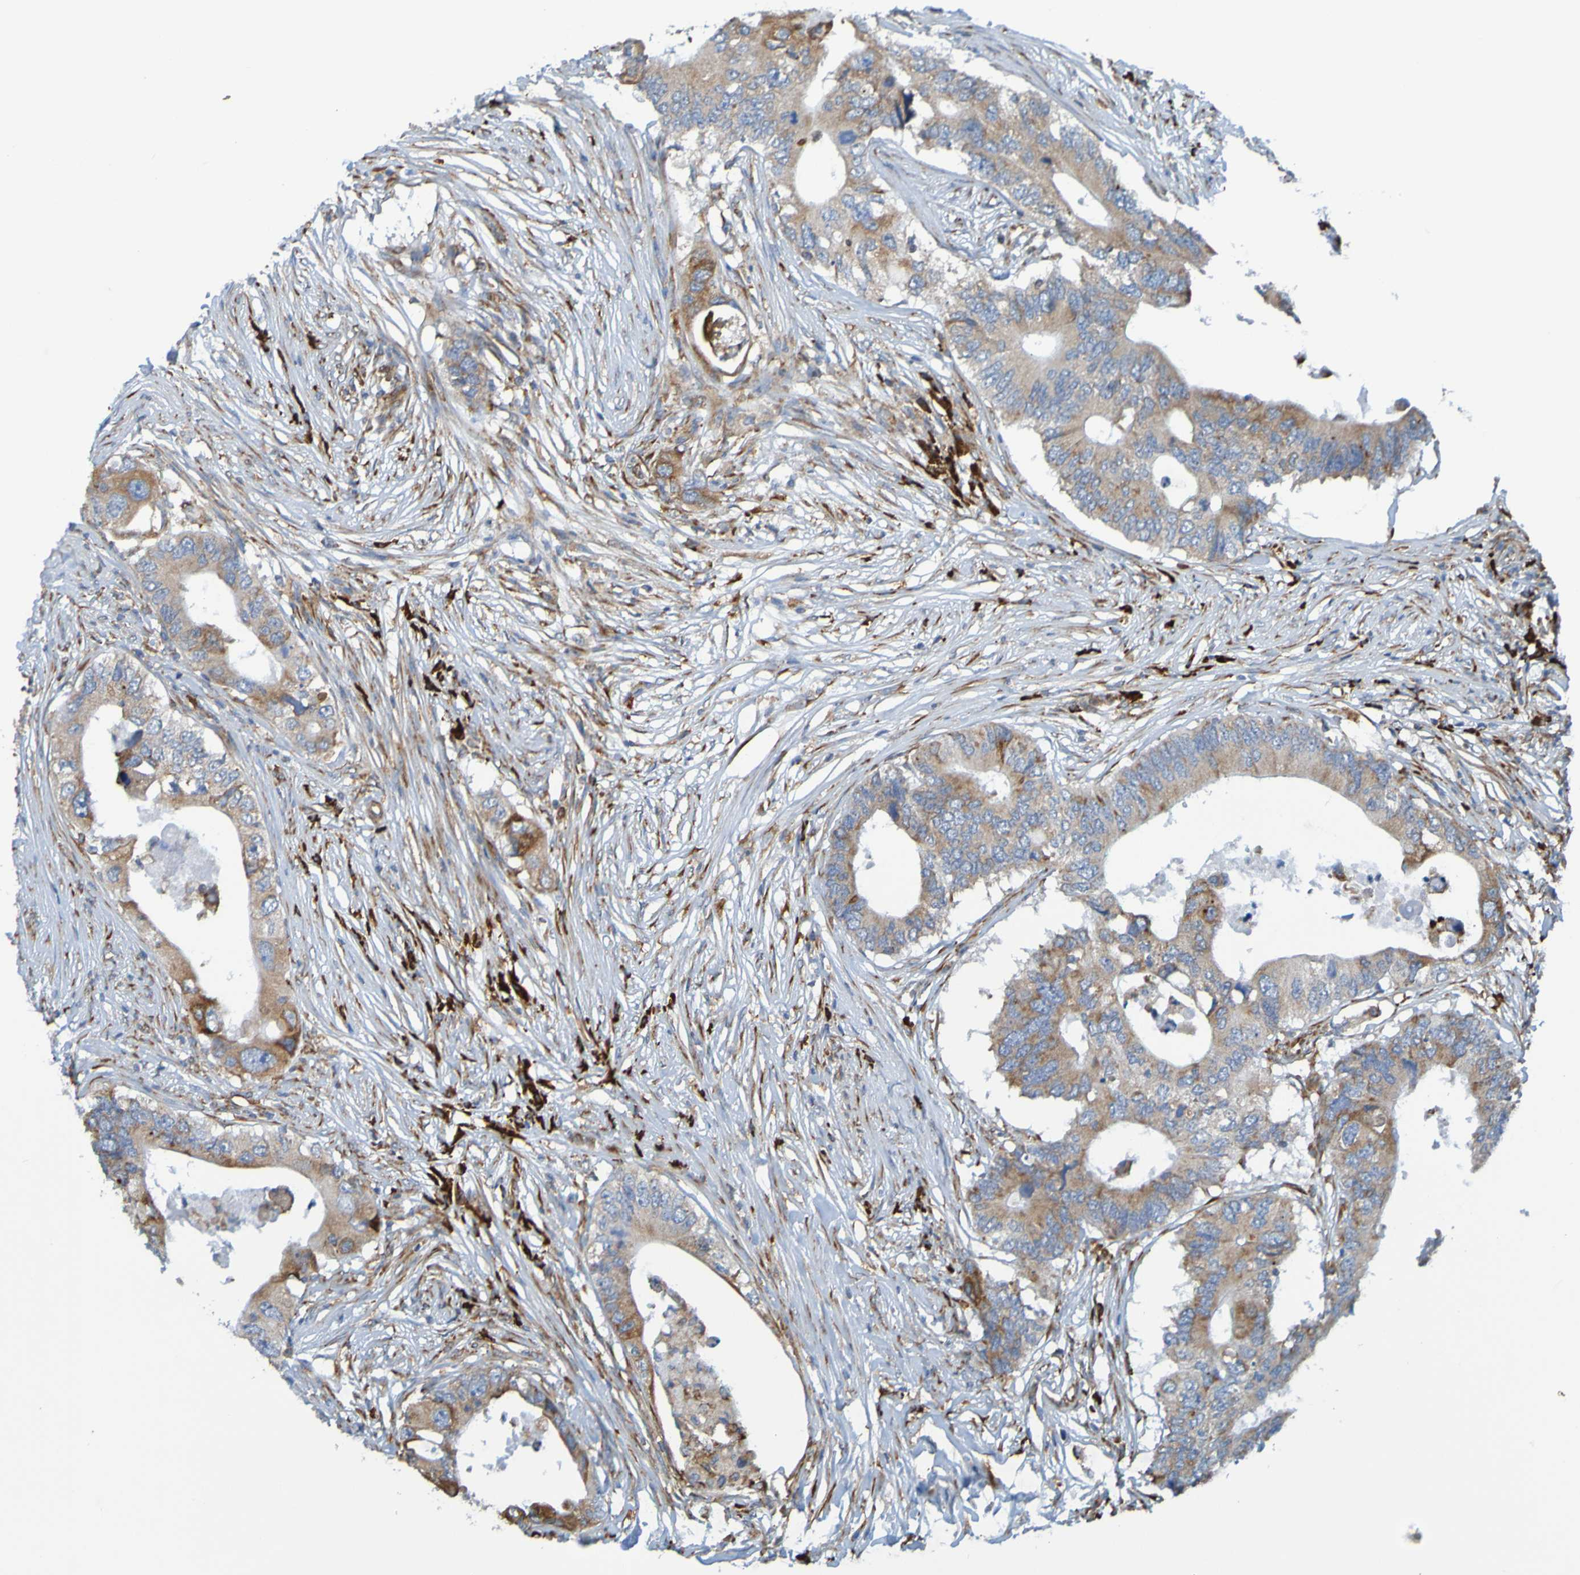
{"staining": {"intensity": "weak", "quantity": ">75%", "location": "cytoplasmic/membranous"}, "tissue": "colorectal cancer", "cell_type": "Tumor cells", "image_type": "cancer", "snomed": [{"axis": "morphology", "description": "Adenocarcinoma, NOS"}, {"axis": "topography", "description": "Rectum"}], "caption": "Colorectal cancer (adenocarcinoma) was stained to show a protein in brown. There is low levels of weak cytoplasmic/membranous staining in about >75% of tumor cells.", "gene": "SSR1", "patient": {"sex": "male", "age": 55}}